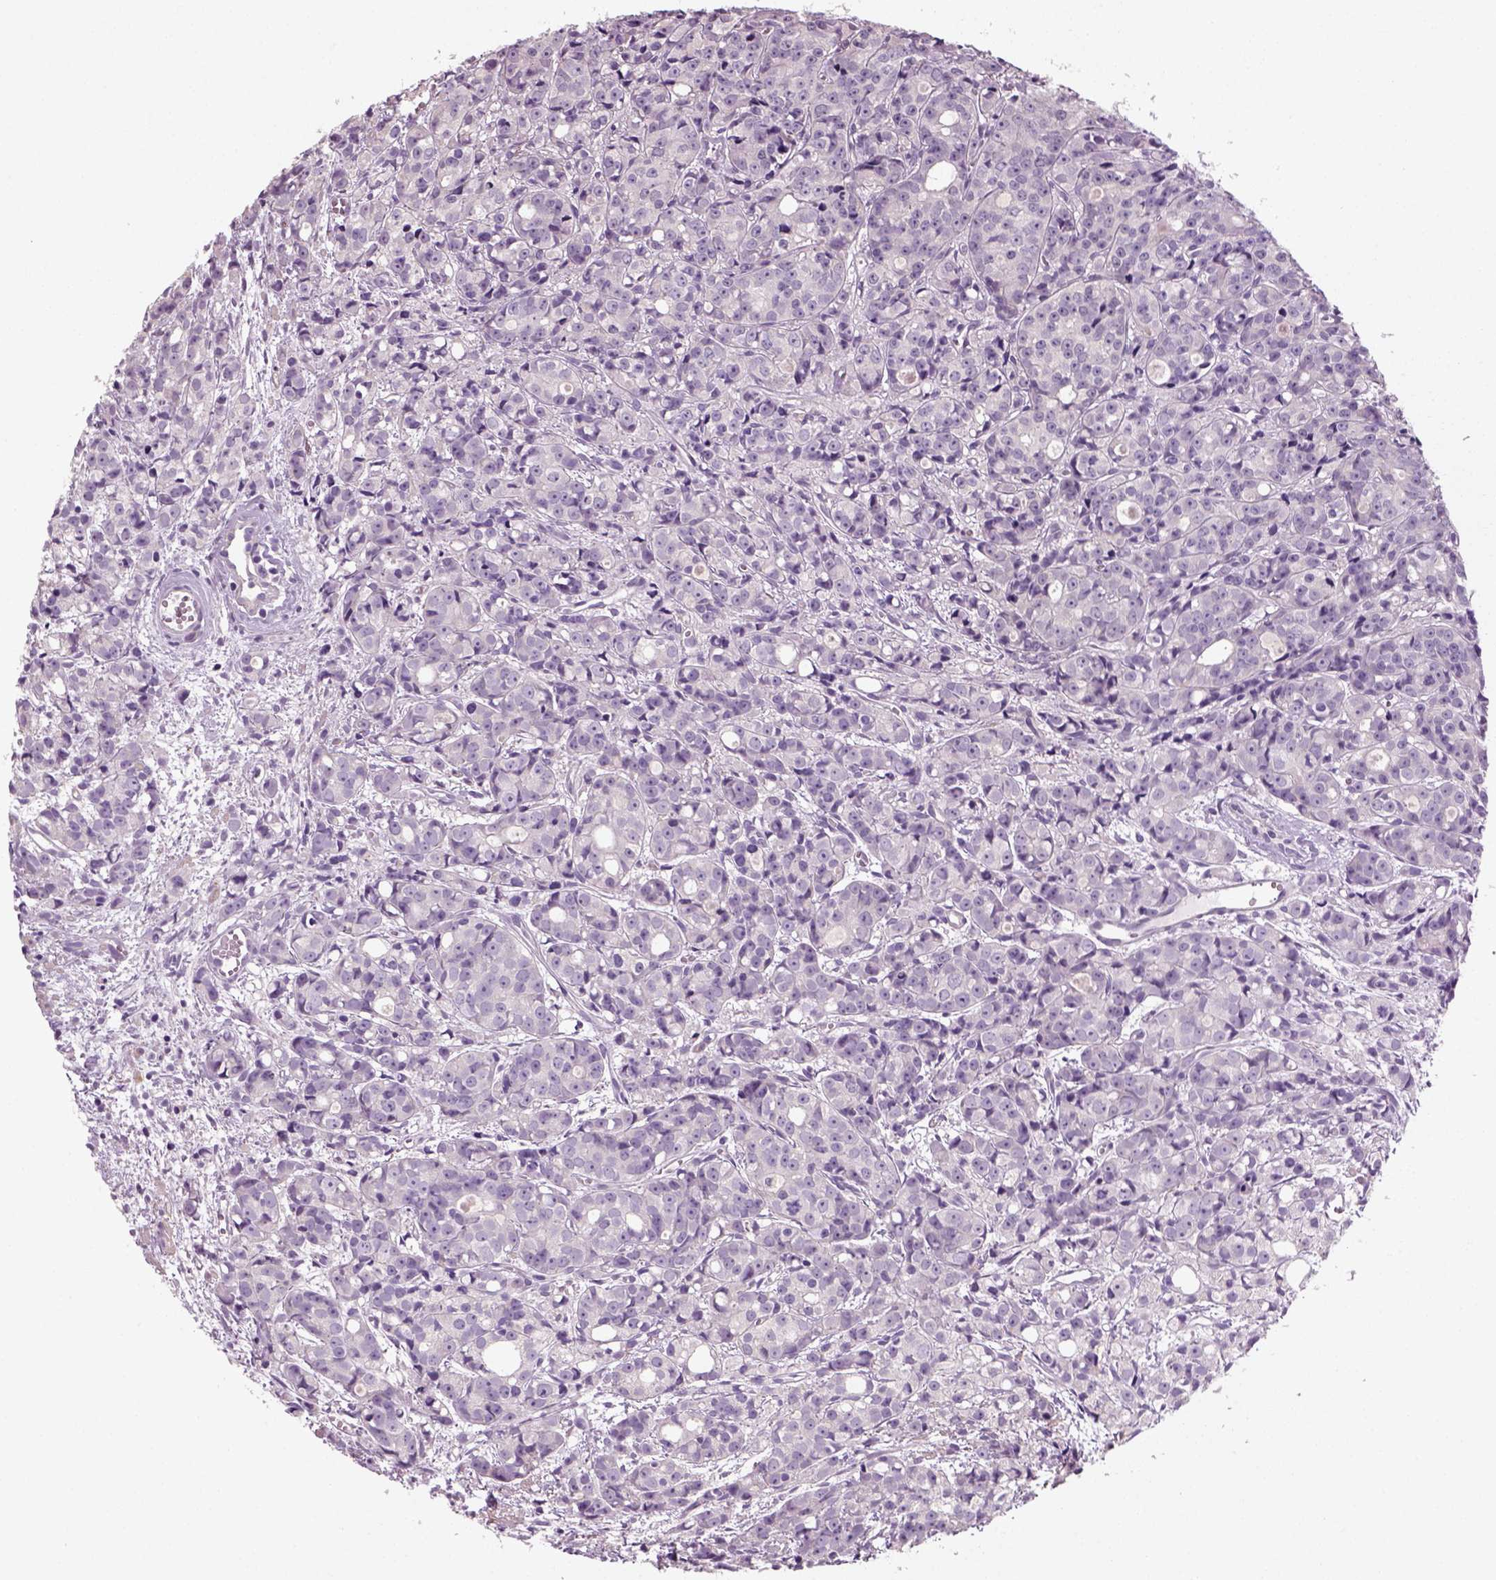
{"staining": {"intensity": "negative", "quantity": "none", "location": "none"}, "tissue": "prostate cancer", "cell_type": "Tumor cells", "image_type": "cancer", "snomed": [{"axis": "morphology", "description": "Adenocarcinoma, Medium grade"}, {"axis": "topography", "description": "Prostate"}], "caption": "Tumor cells show no significant protein expression in prostate adenocarcinoma (medium-grade).", "gene": "ELOVL3", "patient": {"sex": "male", "age": 74}}